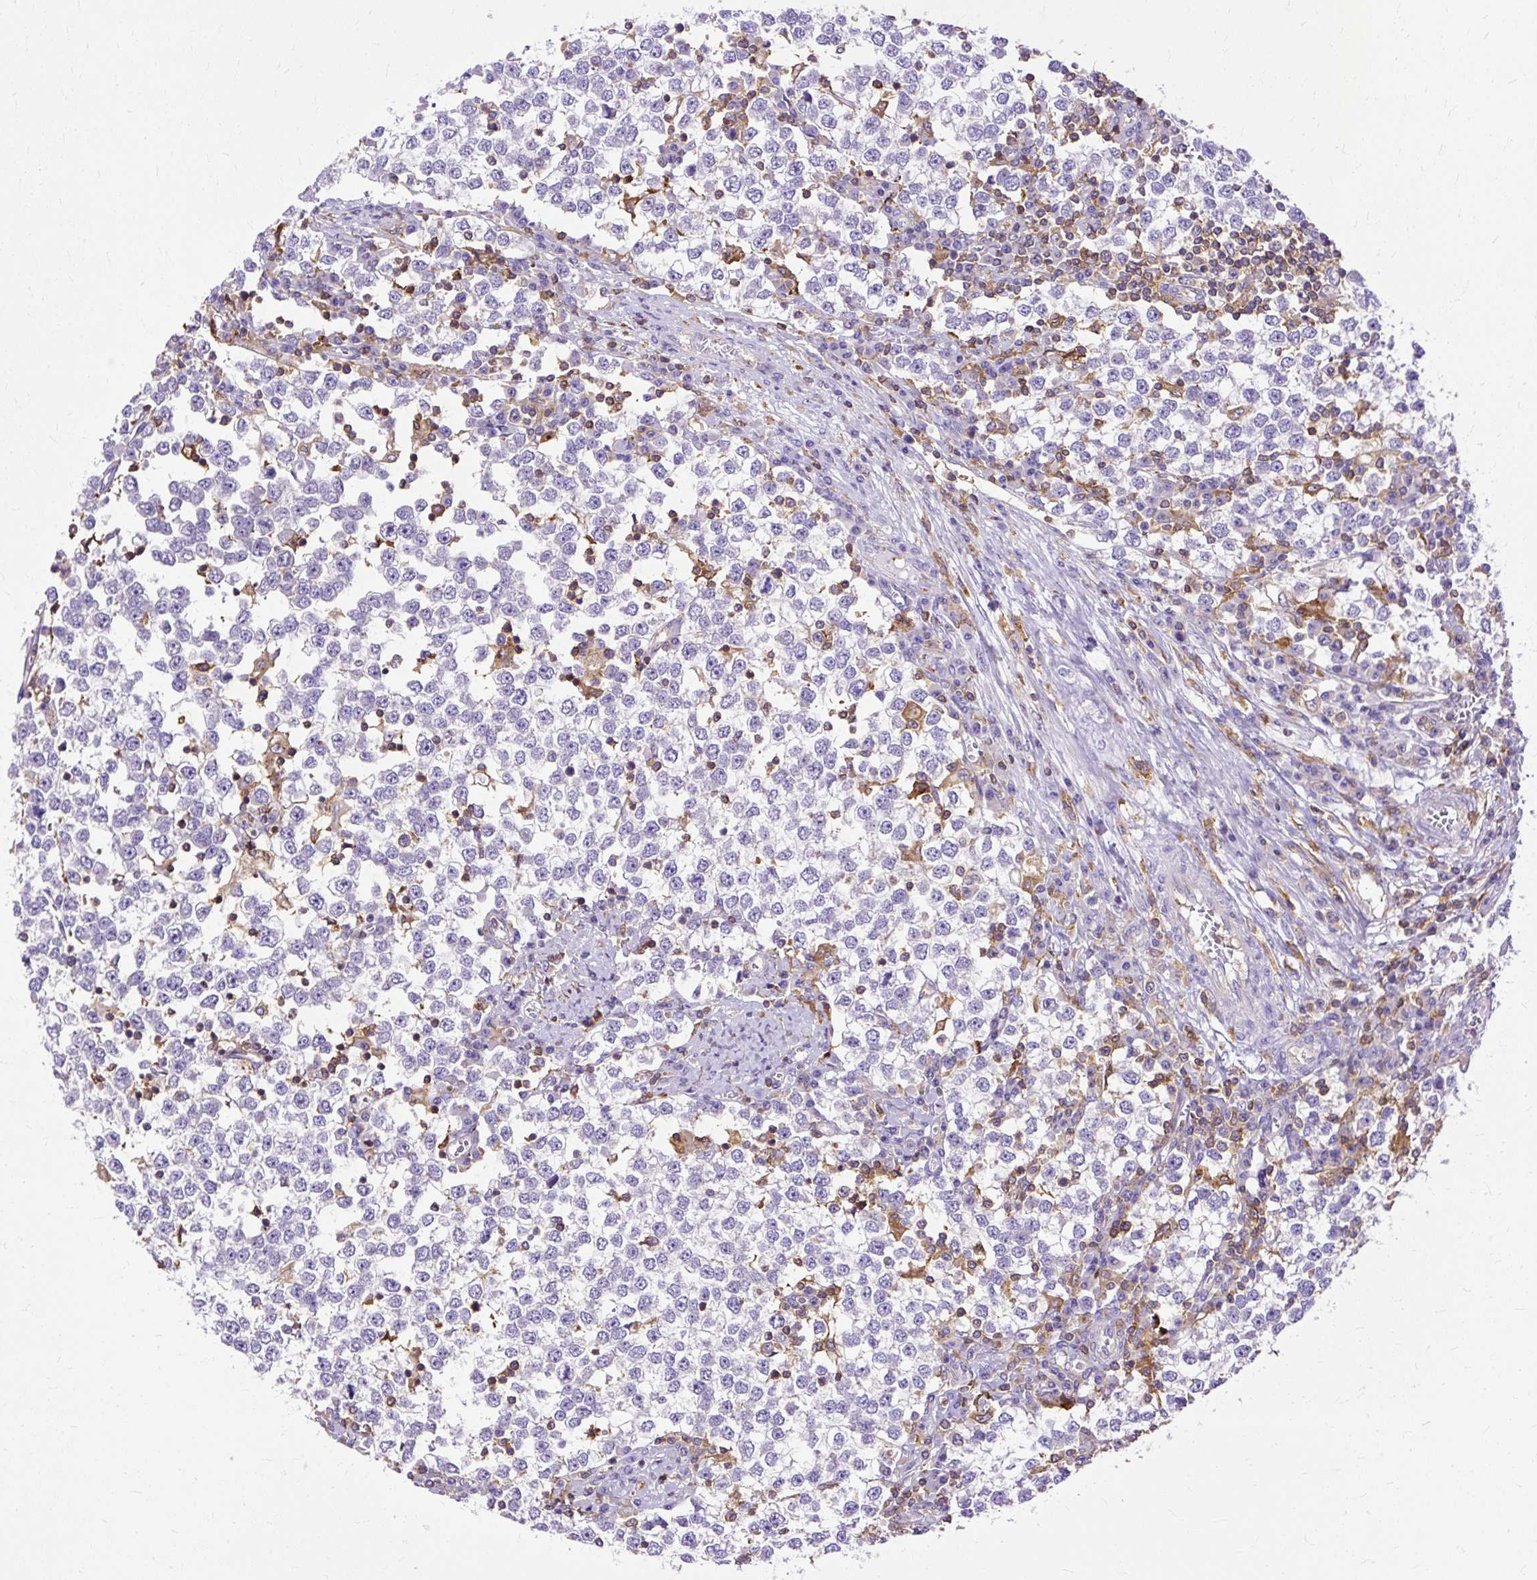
{"staining": {"intensity": "negative", "quantity": "none", "location": "none"}, "tissue": "testis cancer", "cell_type": "Tumor cells", "image_type": "cancer", "snomed": [{"axis": "morphology", "description": "Seminoma, NOS"}, {"axis": "topography", "description": "Testis"}], "caption": "A histopathology image of human testis cancer is negative for staining in tumor cells.", "gene": "TWF2", "patient": {"sex": "male", "age": 65}}